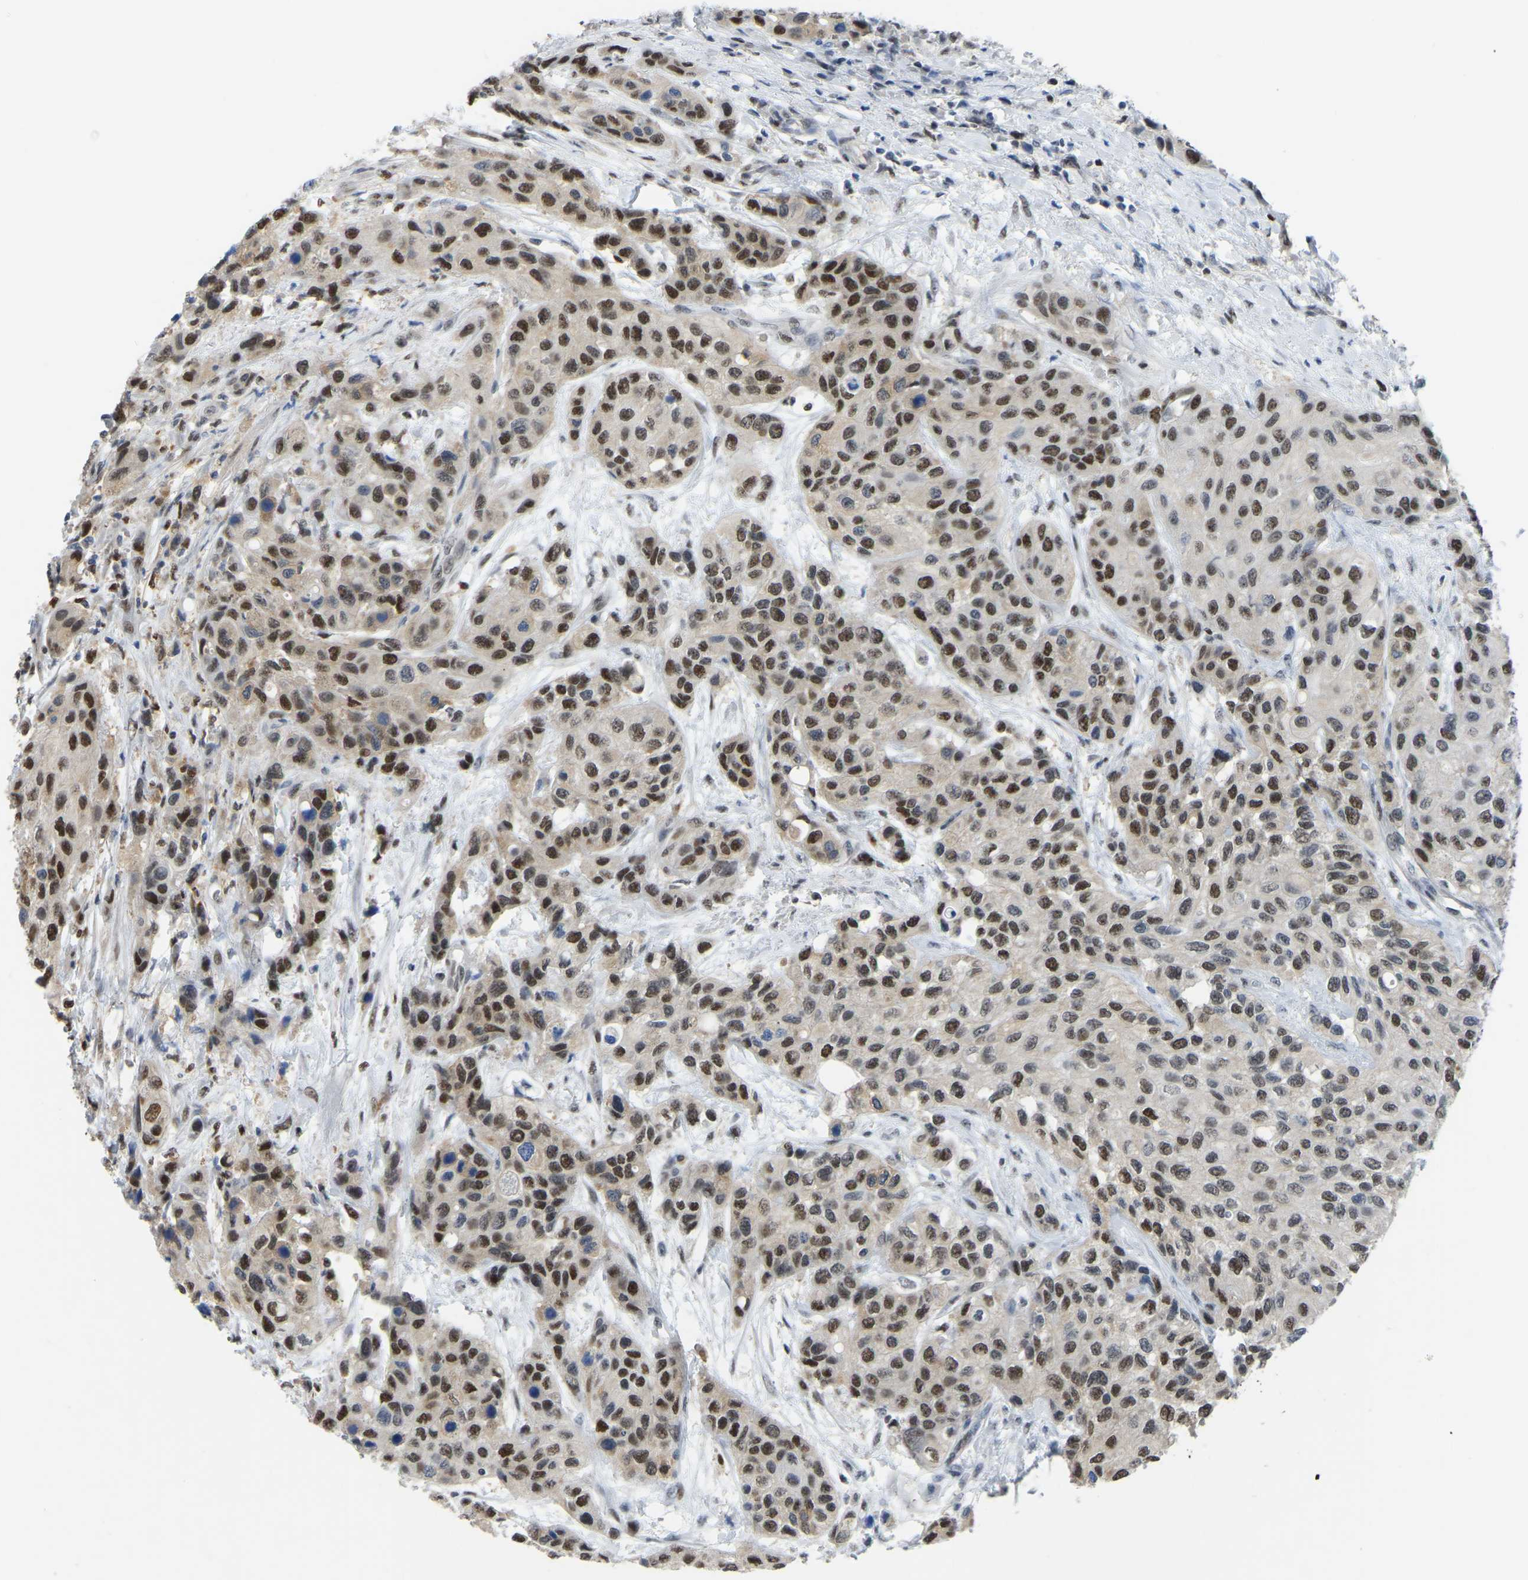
{"staining": {"intensity": "moderate", "quantity": ">75%", "location": "nuclear"}, "tissue": "urothelial cancer", "cell_type": "Tumor cells", "image_type": "cancer", "snomed": [{"axis": "morphology", "description": "Urothelial carcinoma, High grade"}, {"axis": "topography", "description": "Urinary bladder"}], "caption": "Immunohistochemistry (IHC) (DAB (3,3'-diaminobenzidine)) staining of human urothelial cancer exhibits moderate nuclear protein expression in approximately >75% of tumor cells.", "gene": "KLRG2", "patient": {"sex": "female", "age": 56}}